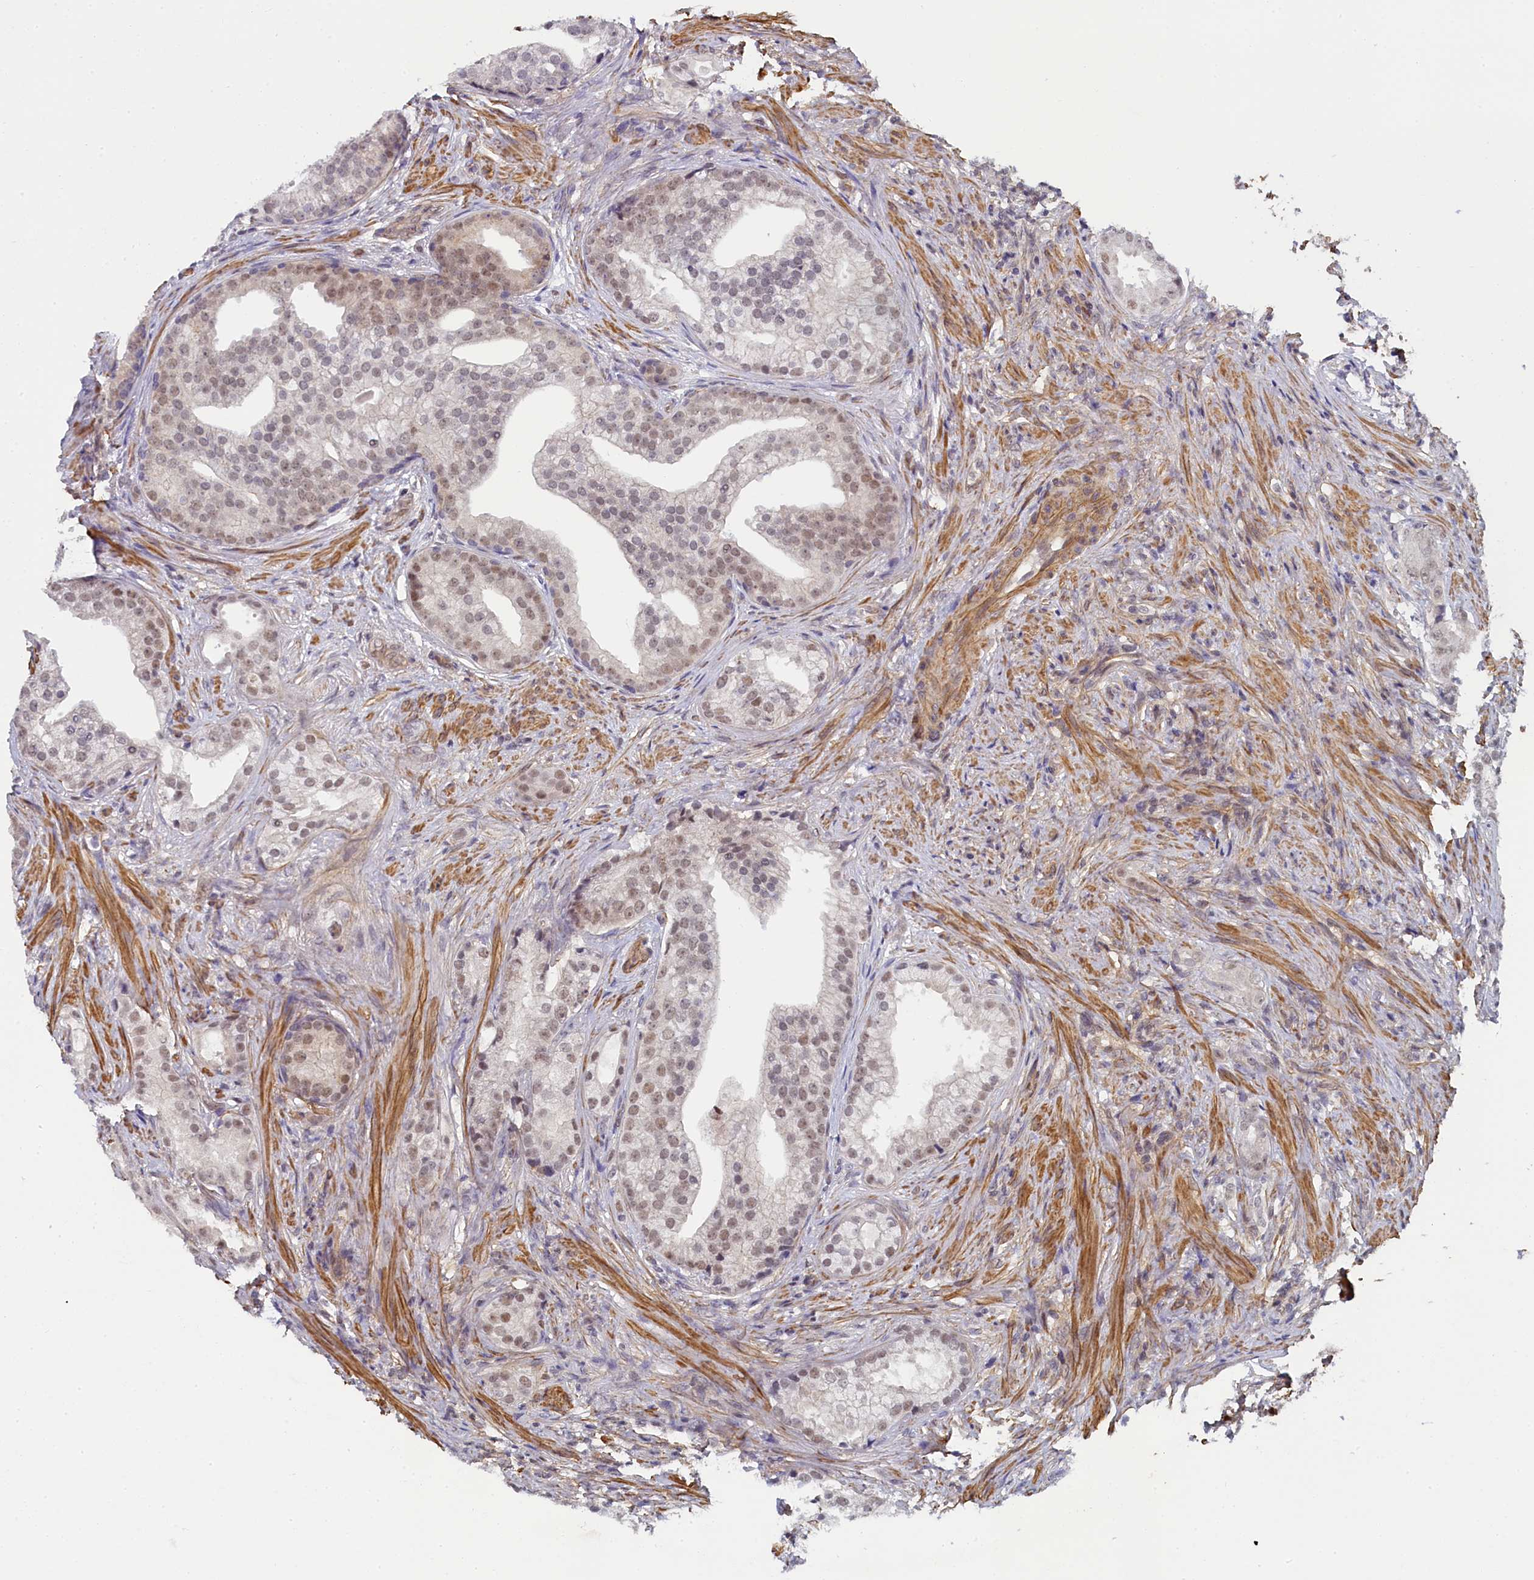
{"staining": {"intensity": "weak", "quantity": ">75%", "location": "nuclear"}, "tissue": "prostate cancer", "cell_type": "Tumor cells", "image_type": "cancer", "snomed": [{"axis": "morphology", "description": "Adenocarcinoma, Low grade"}, {"axis": "topography", "description": "Prostate"}], "caption": "Brown immunohistochemical staining in adenocarcinoma (low-grade) (prostate) demonstrates weak nuclear expression in approximately >75% of tumor cells. Immunohistochemistry (ihc) stains the protein in brown and the nuclei are stained blue.", "gene": "INTS14", "patient": {"sex": "male", "age": 71}}